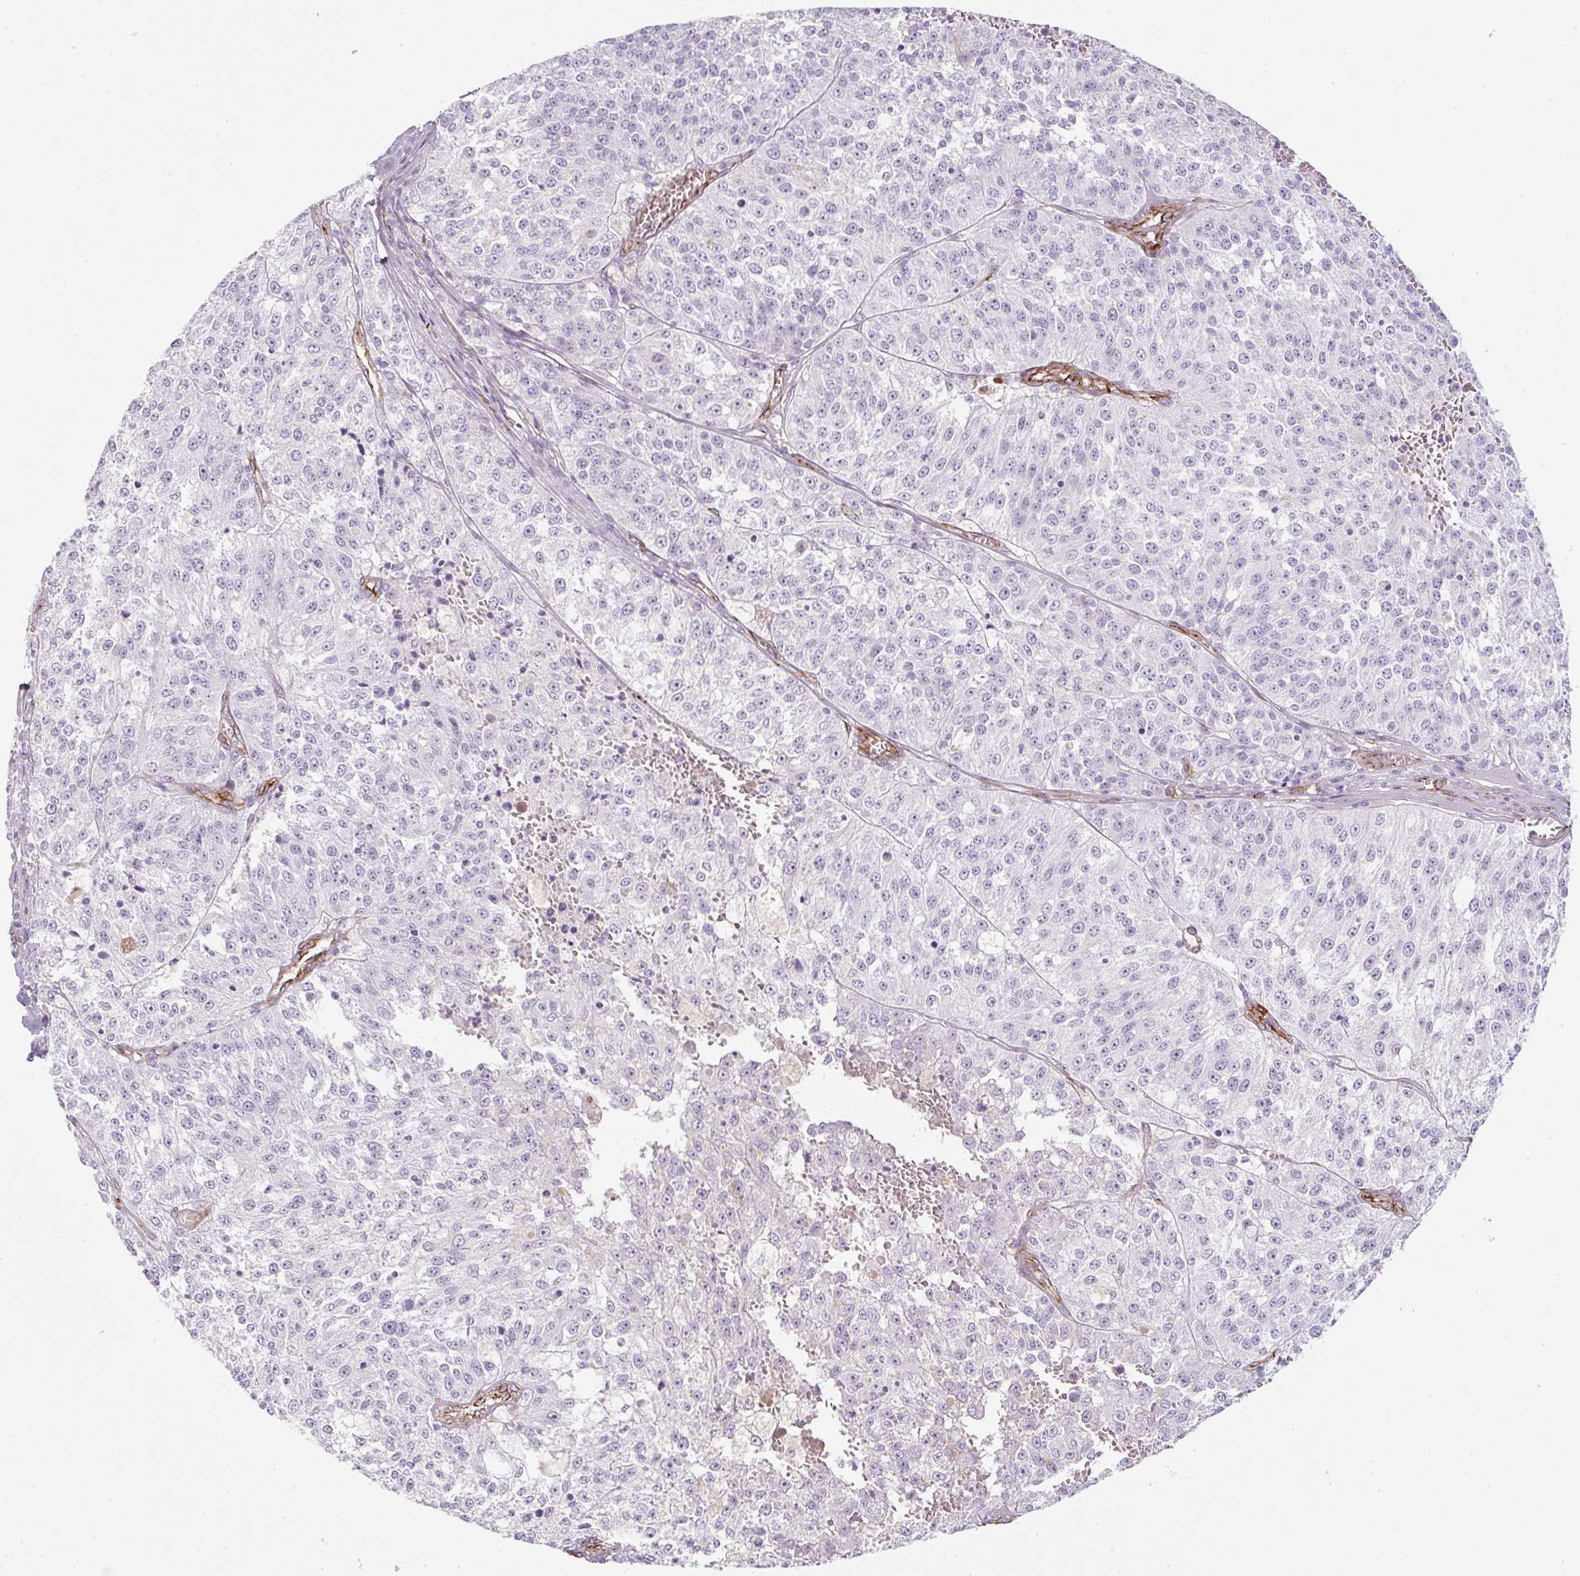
{"staining": {"intensity": "negative", "quantity": "none", "location": "none"}, "tissue": "melanoma", "cell_type": "Tumor cells", "image_type": "cancer", "snomed": [{"axis": "morphology", "description": "Malignant melanoma, NOS"}, {"axis": "topography", "description": "Skin"}], "caption": "Tumor cells show no significant protein expression in melanoma.", "gene": "CAVIN3", "patient": {"sex": "female", "age": 64}}